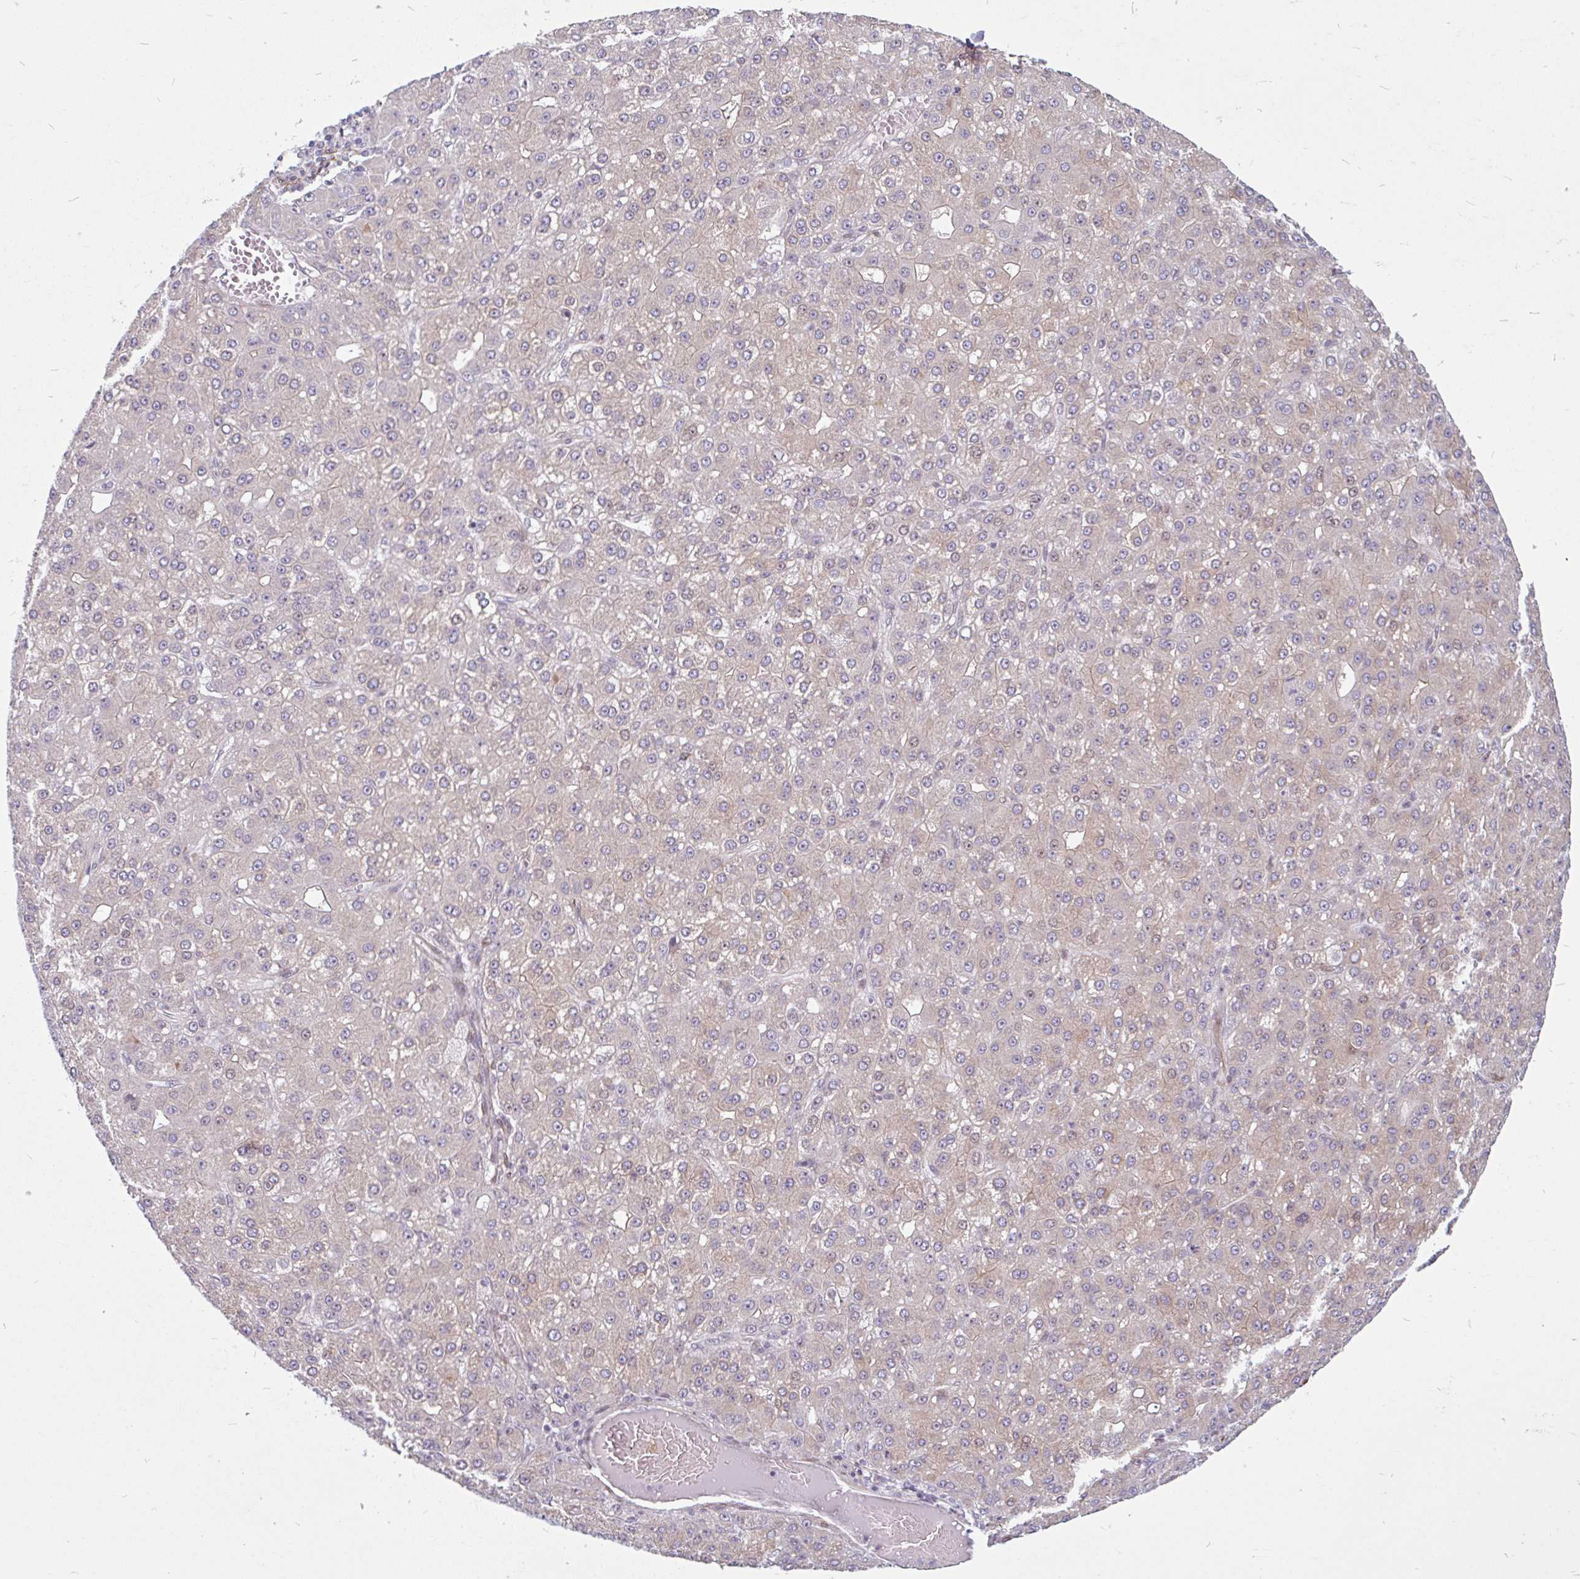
{"staining": {"intensity": "weak", "quantity": "25%-75%", "location": "cytoplasmic/membranous"}, "tissue": "liver cancer", "cell_type": "Tumor cells", "image_type": "cancer", "snomed": [{"axis": "morphology", "description": "Carcinoma, Hepatocellular, NOS"}, {"axis": "topography", "description": "Liver"}], "caption": "Tumor cells reveal low levels of weak cytoplasmic/membranous positivity in approximately 25%-75% of cells in liver cancer (hepatocellular carcinoma). The protein of interest is stained brown, and the nuclei are stained in blue (DAB (3,3'-diaminobenzidine) IHC with brightfield microscopy, high magnification).", "gene": "TMEM119", "patient": {"sex": "male", "age": 67}}